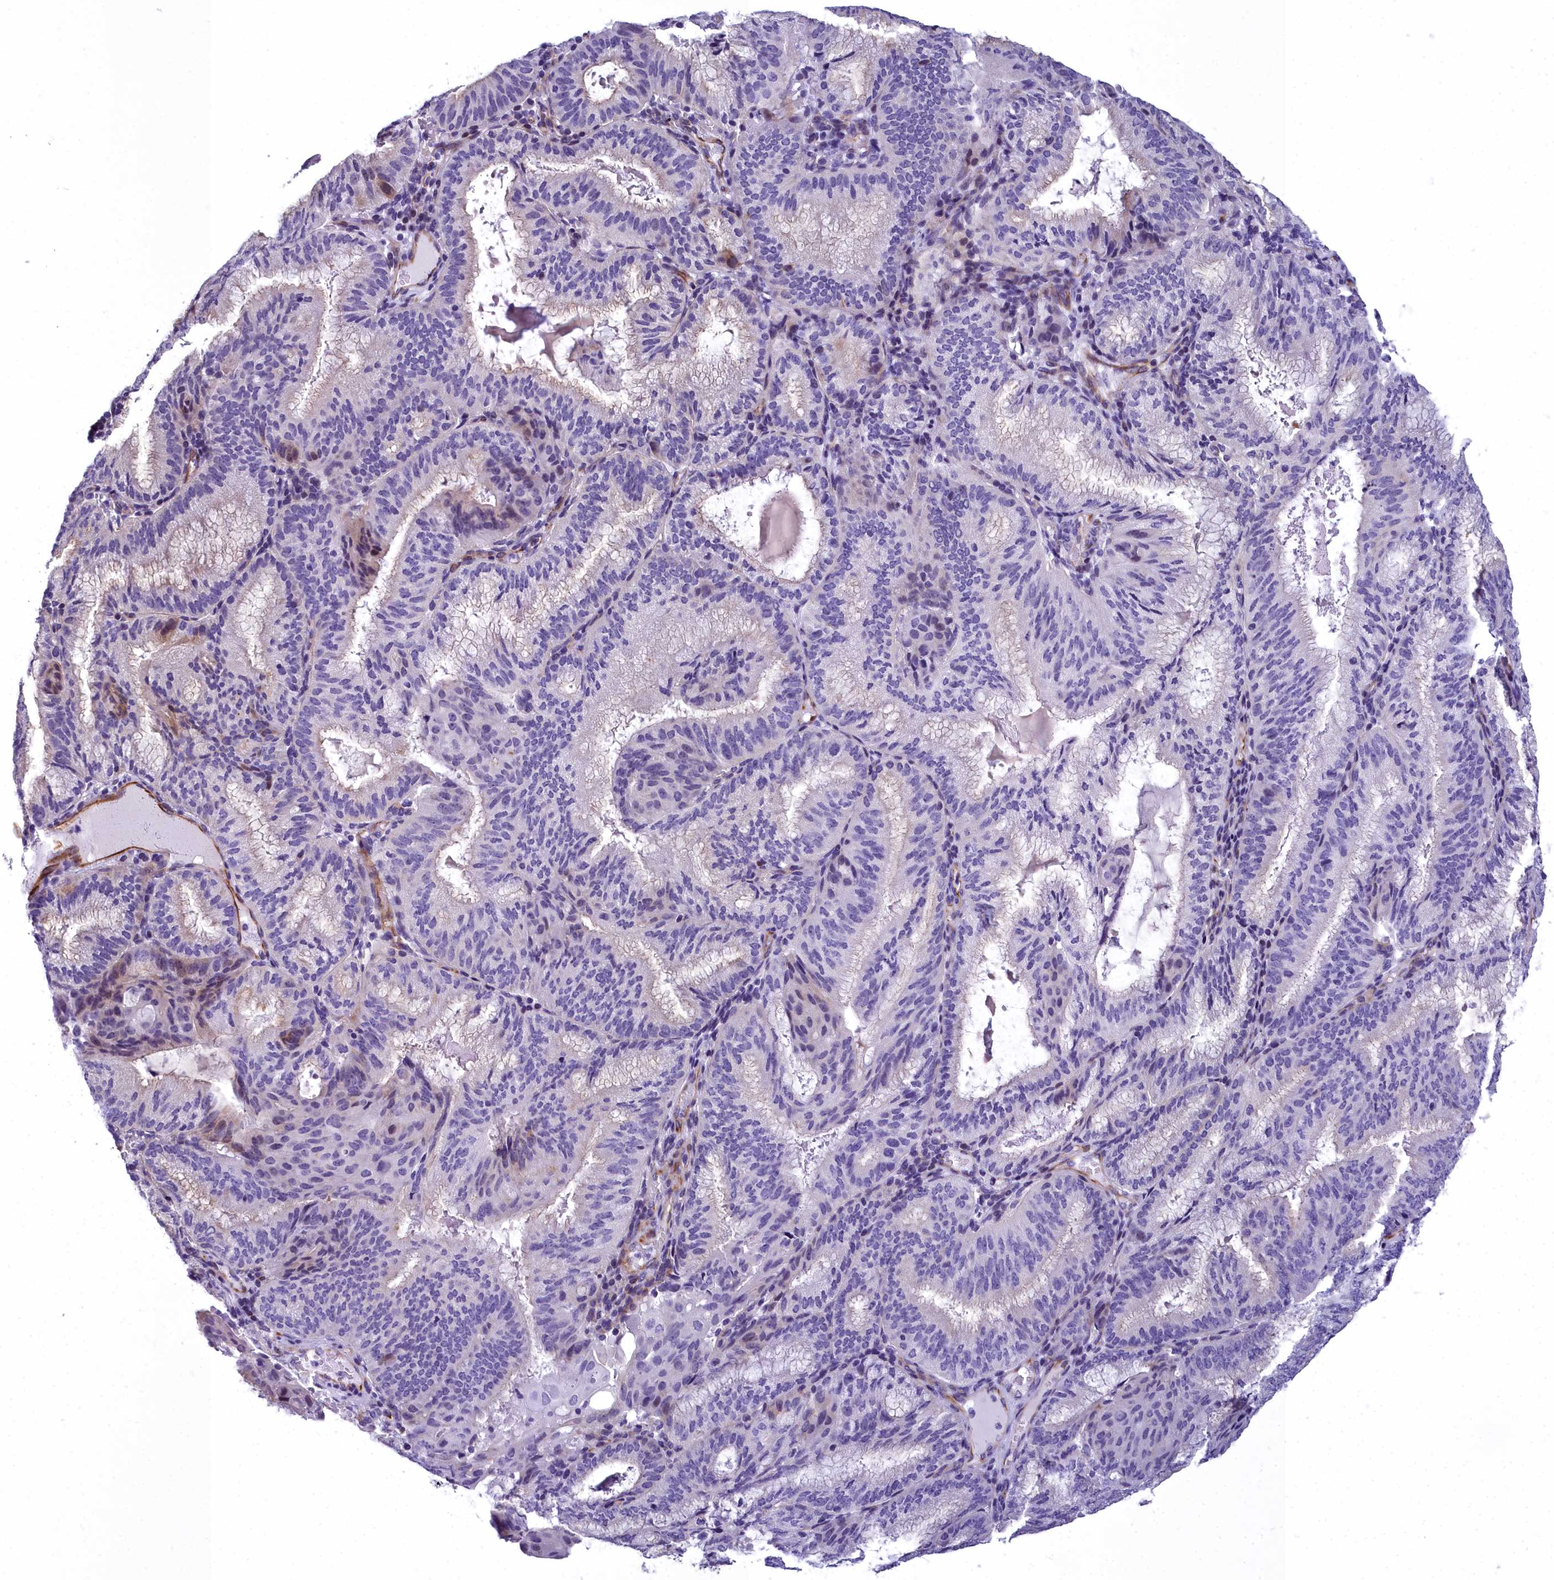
{"staining": {"intensity": "negative", "quantity": "none", "location": "none"}, "tissue": "endometrial cancer", "cell_type": "Tumor cells", "image_type": "cancer", "snomed": [{"axis": "morphology", "description": "Adenocarcinoma, NOS"}, {"axis": "topography", "description": "Endometrium"}], "caption": "High magnification brightfield microscopy of endometrial cancer stained with DAB (3,3'-diaminobenzidine) (brown) and counterstained with hematoxylin (blue): tumor cells show no significant expression.", "gene": "TIMM22", "patient": {"sex": "female", "age": 49}}